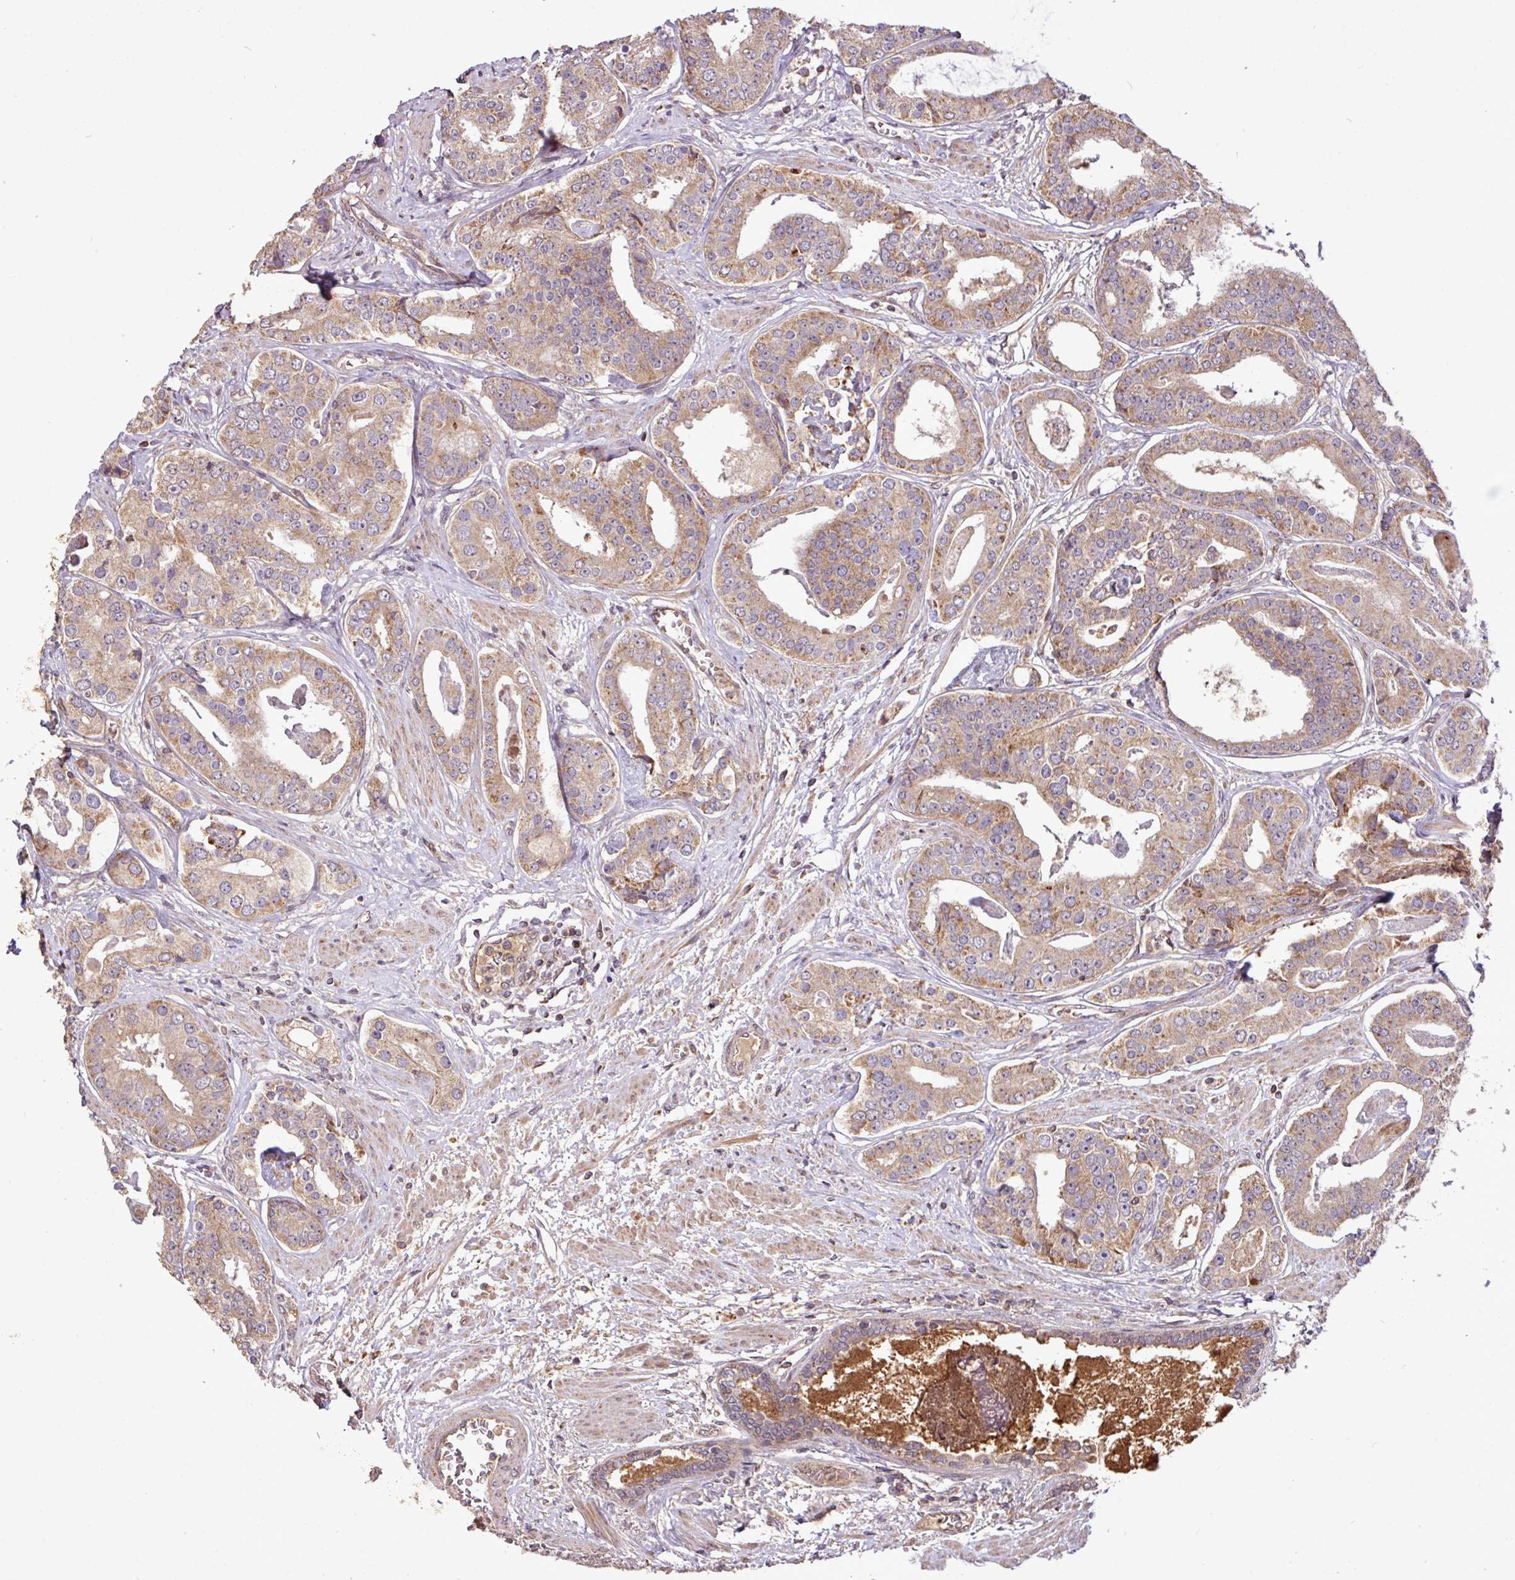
{"staining": {"intensity": "weak", "quantity": ">75%", "location": "cytoplasmic/membranous"}, "tissue": "prostate cancer", "cell_type": "Tumor cells", "image_type": "cancer", "snomed": [{"axis": "morphology", "description": "Adenocarcinoma, High grade"}, {"axis": "topography", "description": "Prostate"}], "caption": "DAB immunohistochemical staining of prostate cancer (high-grade adenocarcinoma) shows weak cytoplasmic/membranous protein staining in approximately >75% of tumor cells.", "gene": "YPEL3", "patient": {"sex": "male", "age": 71}}